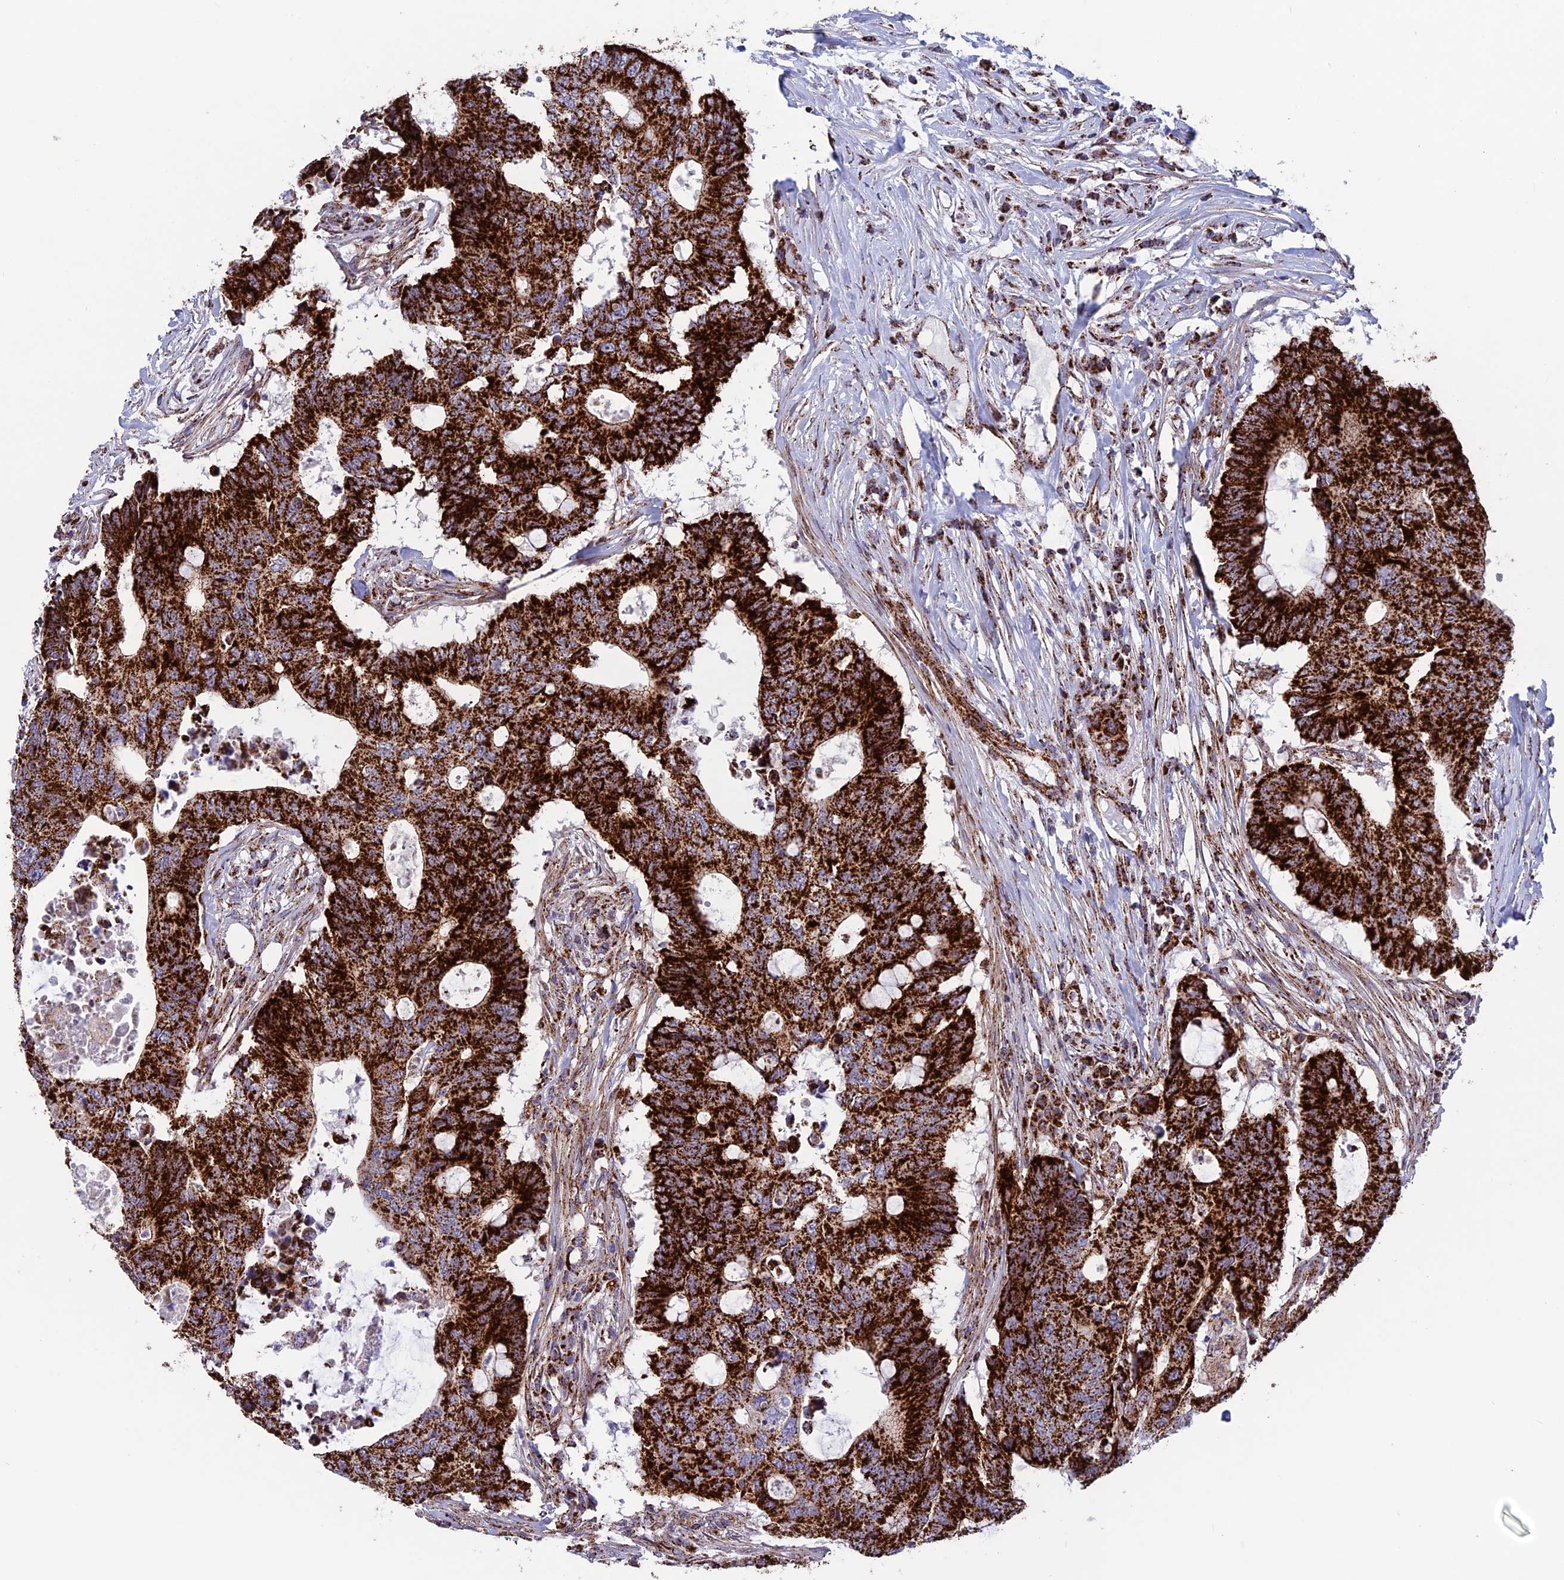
{"staining": {"intensity": "strong", "quantity": ">75%", "location": "cytoplasmic/membranous"}, "tissue": "colorectal cancer", "cell_type": "Tumor cells", "image_type": "cancer", "snomed": [{"axis": "morphology", "description": "Adenocarcinoma, NOS"}, {"axis": "topography", "description": "Colon"}], "caption": "This image reveals colorectal cancer stained with IHC to label a protein in brown. The cytoplasmic/membranous of tumor cells show strong positivity for the protein. Nuclei are counter-stained blue.", "gene": "MRPS18B", "patient": {"sex": "male", "age": 71}}